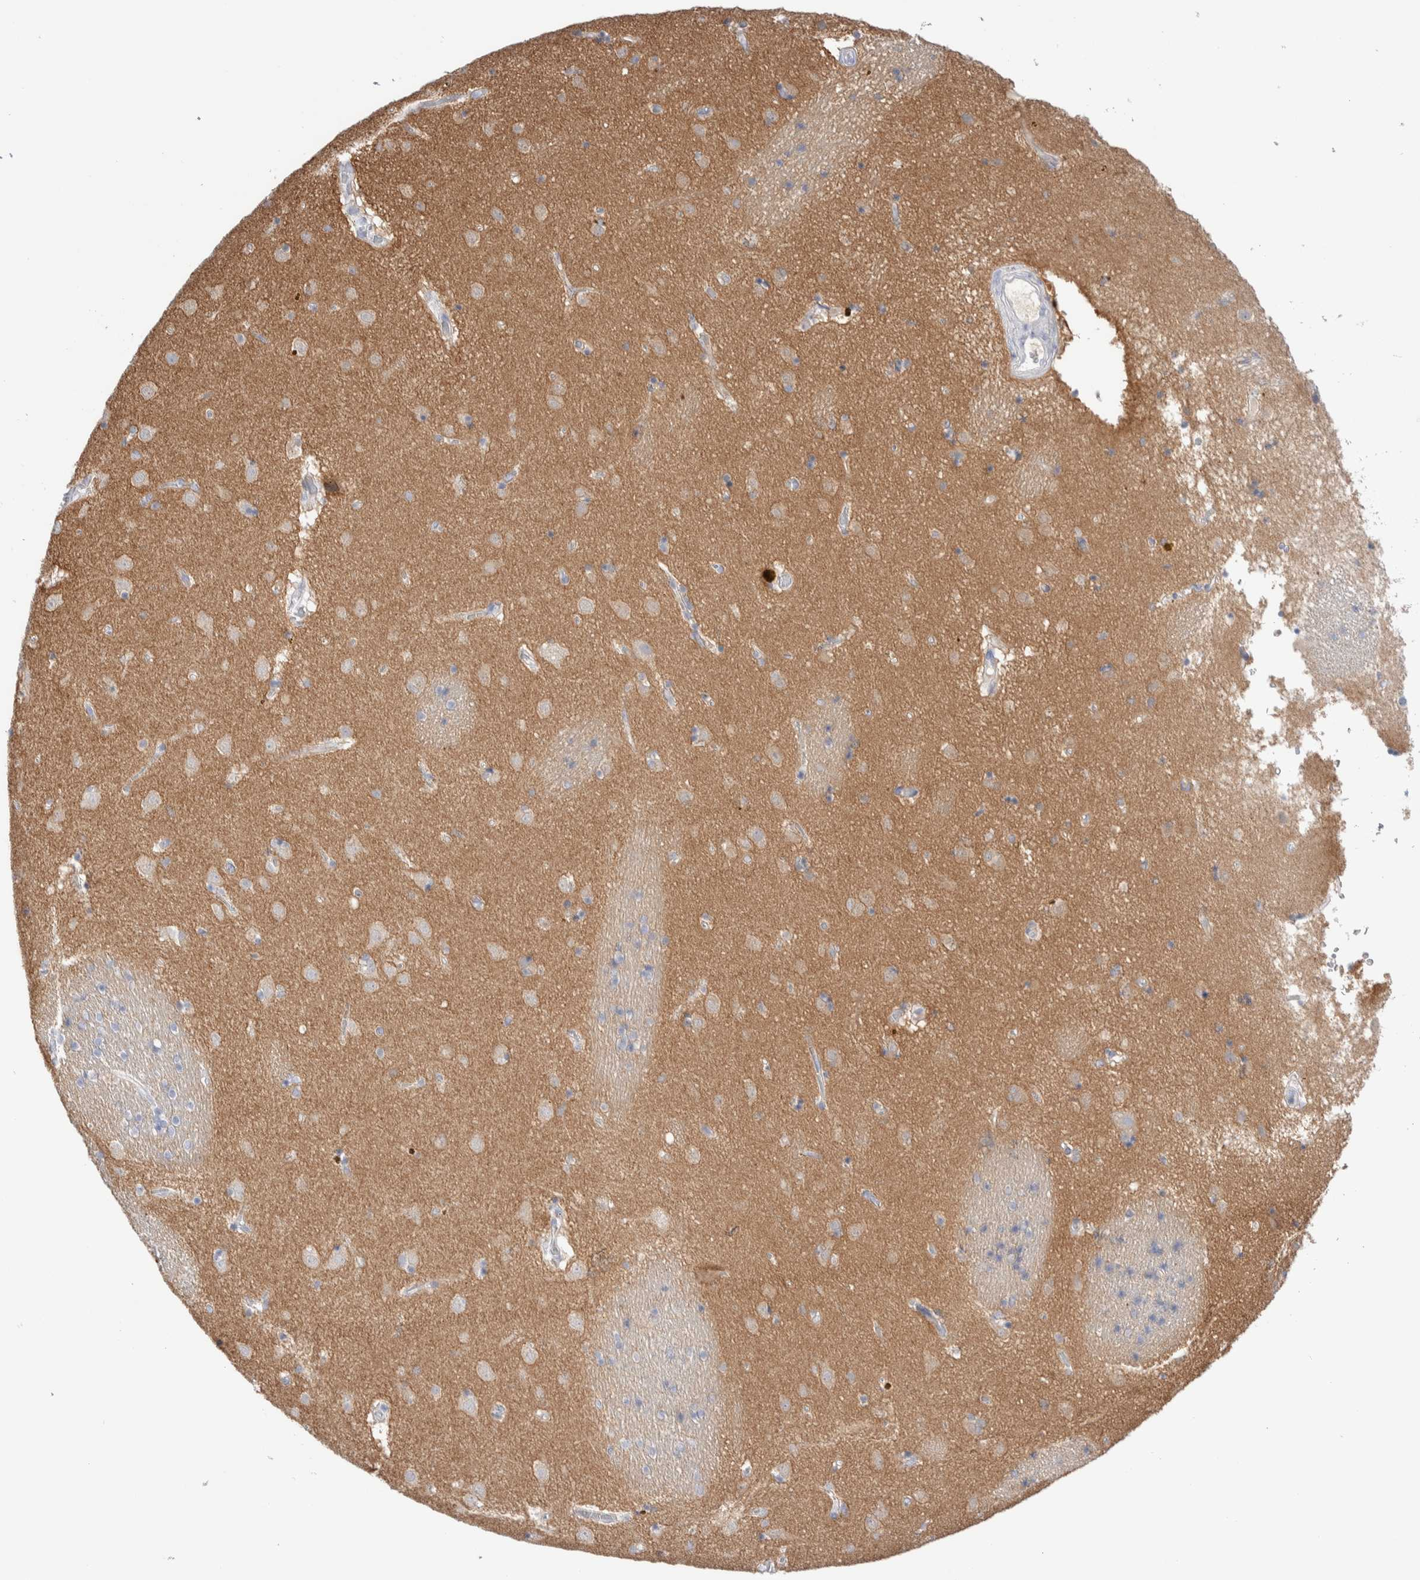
{"staining": {"intensity": "weak", "quantity": "<25%", "location": "cytoplasmic/membranous"}, "tissue": "caudate", "cell_type": "Glial cells", "image_type": "normal", "snomed": [{"axis": "morphology", "description": "Normal tissue, NOS"}, {"axis": "topography", "description": "Lateral ventricle wall"}], "caption": "DAB (3,3'-diaminobenzidine) immunohistochemical staining of unremarkable caudate shows no significant positivity in glial cells. Brightfield microscopy of immunohistochemistry stained with DAB (brown) and hematoxylin (blue), captured at high magnification.", "gene": "GDA", "patient": {"sex": "male", "age": 70}}